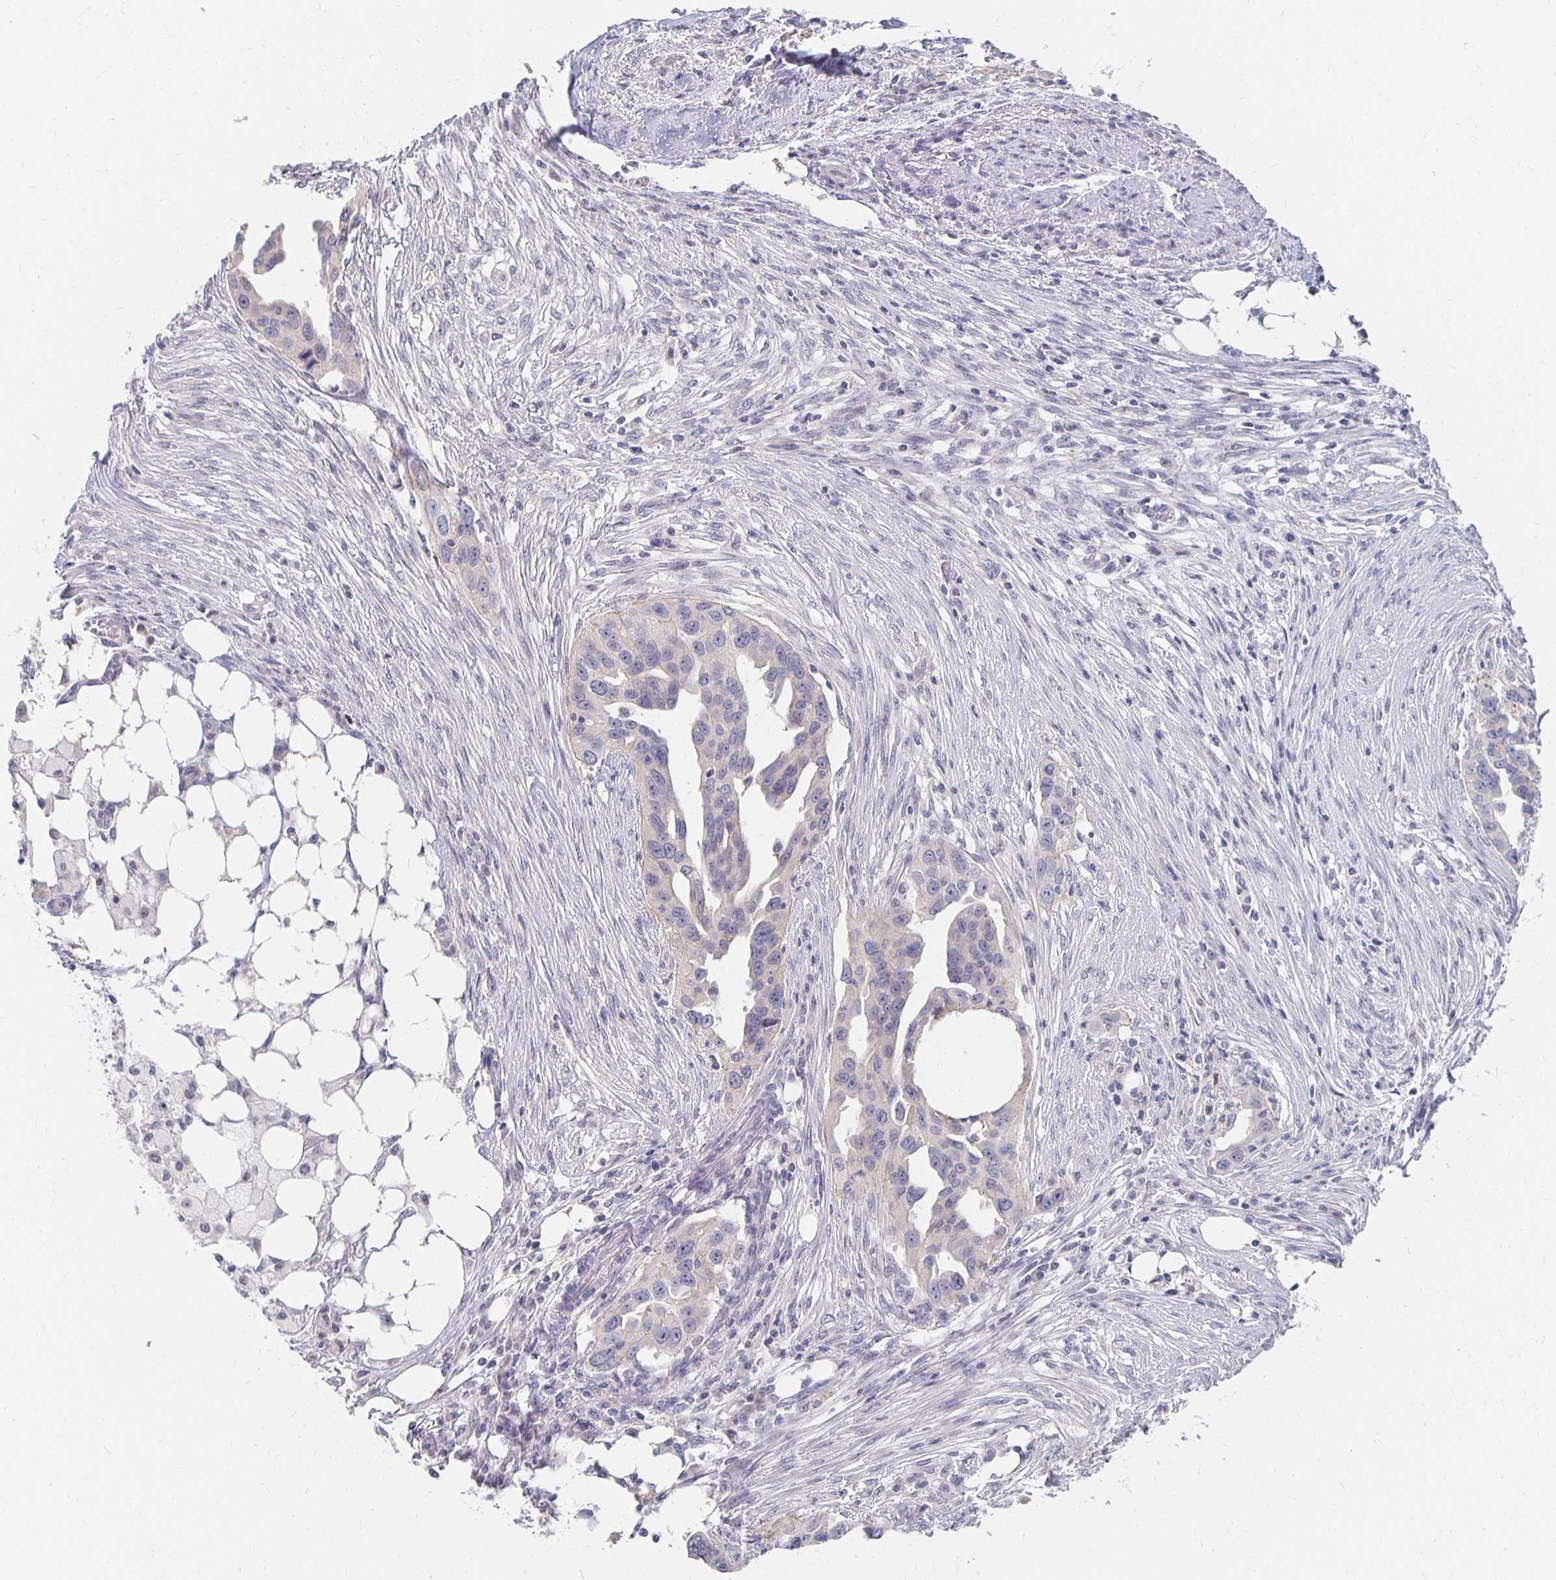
{"staining": {"intensity": "negative", "quantity": "none", "location": "none"}, "tissue": "ovarian cancer", "cell_type": "Tumor cells", "image_type": "cancer", "snomed": [{"axis": "morphology", "description": "Carcinoma, endometroid"}, {"axis": "morphology", "description": "Cystadenocarcinoma, serous, NOS"}, {"axis": "topography", "description": "Ovary"}], "caption": "Serous cystadenocarcinoma (ovarian) was stained to show a protein in brown. There is no significant positivity in tumor cells.", "gene": "FKRP", "patient": {"sex": "female", "age": 45}}